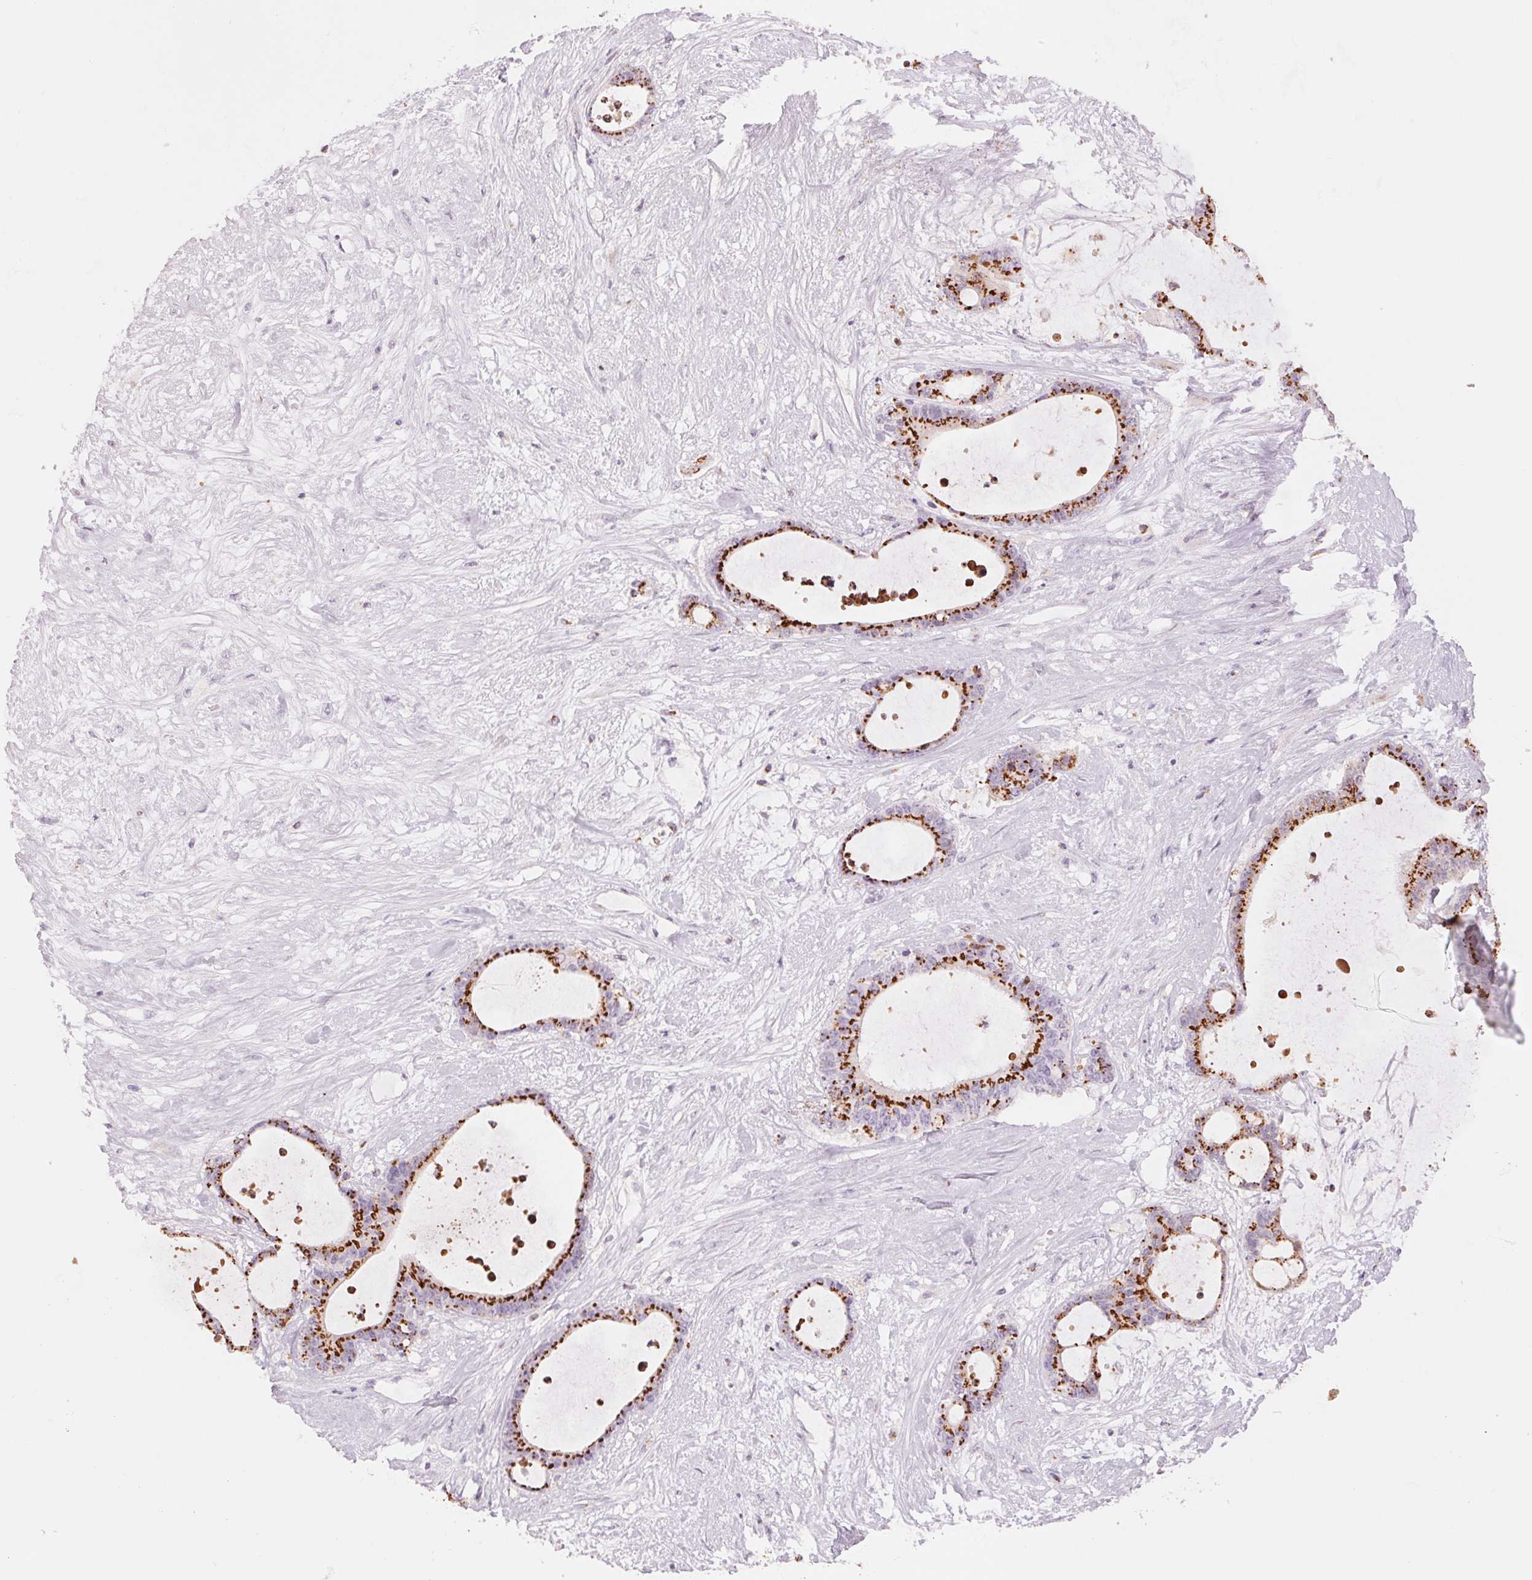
{"staining": {"intensity": "strong", "quantity": ">75%", "location": "cytoplasmic/membranous"}, "tissue": "liver cancer", "cell_type": "Tumor cells", "image_type": "cancer", "snomed": [{"axis": "morphology", "description": "Normal tissue, NOS"}, {"axis": "morphology", "description": "Cholangiocarcinoma"}, {"axis": "topography", "description": "Liver"}, {"axis": "topography", "description": "Peripheral nerve tissue"}], "caption": "Liver cholangiocarcinoma stained with immunohistochemistry displays strong cytoplasmic/membranous positivity in approximately >75% of tumor cells.", "gene": "GALNT7", "patient": {"sex": "female", "age": 73}}